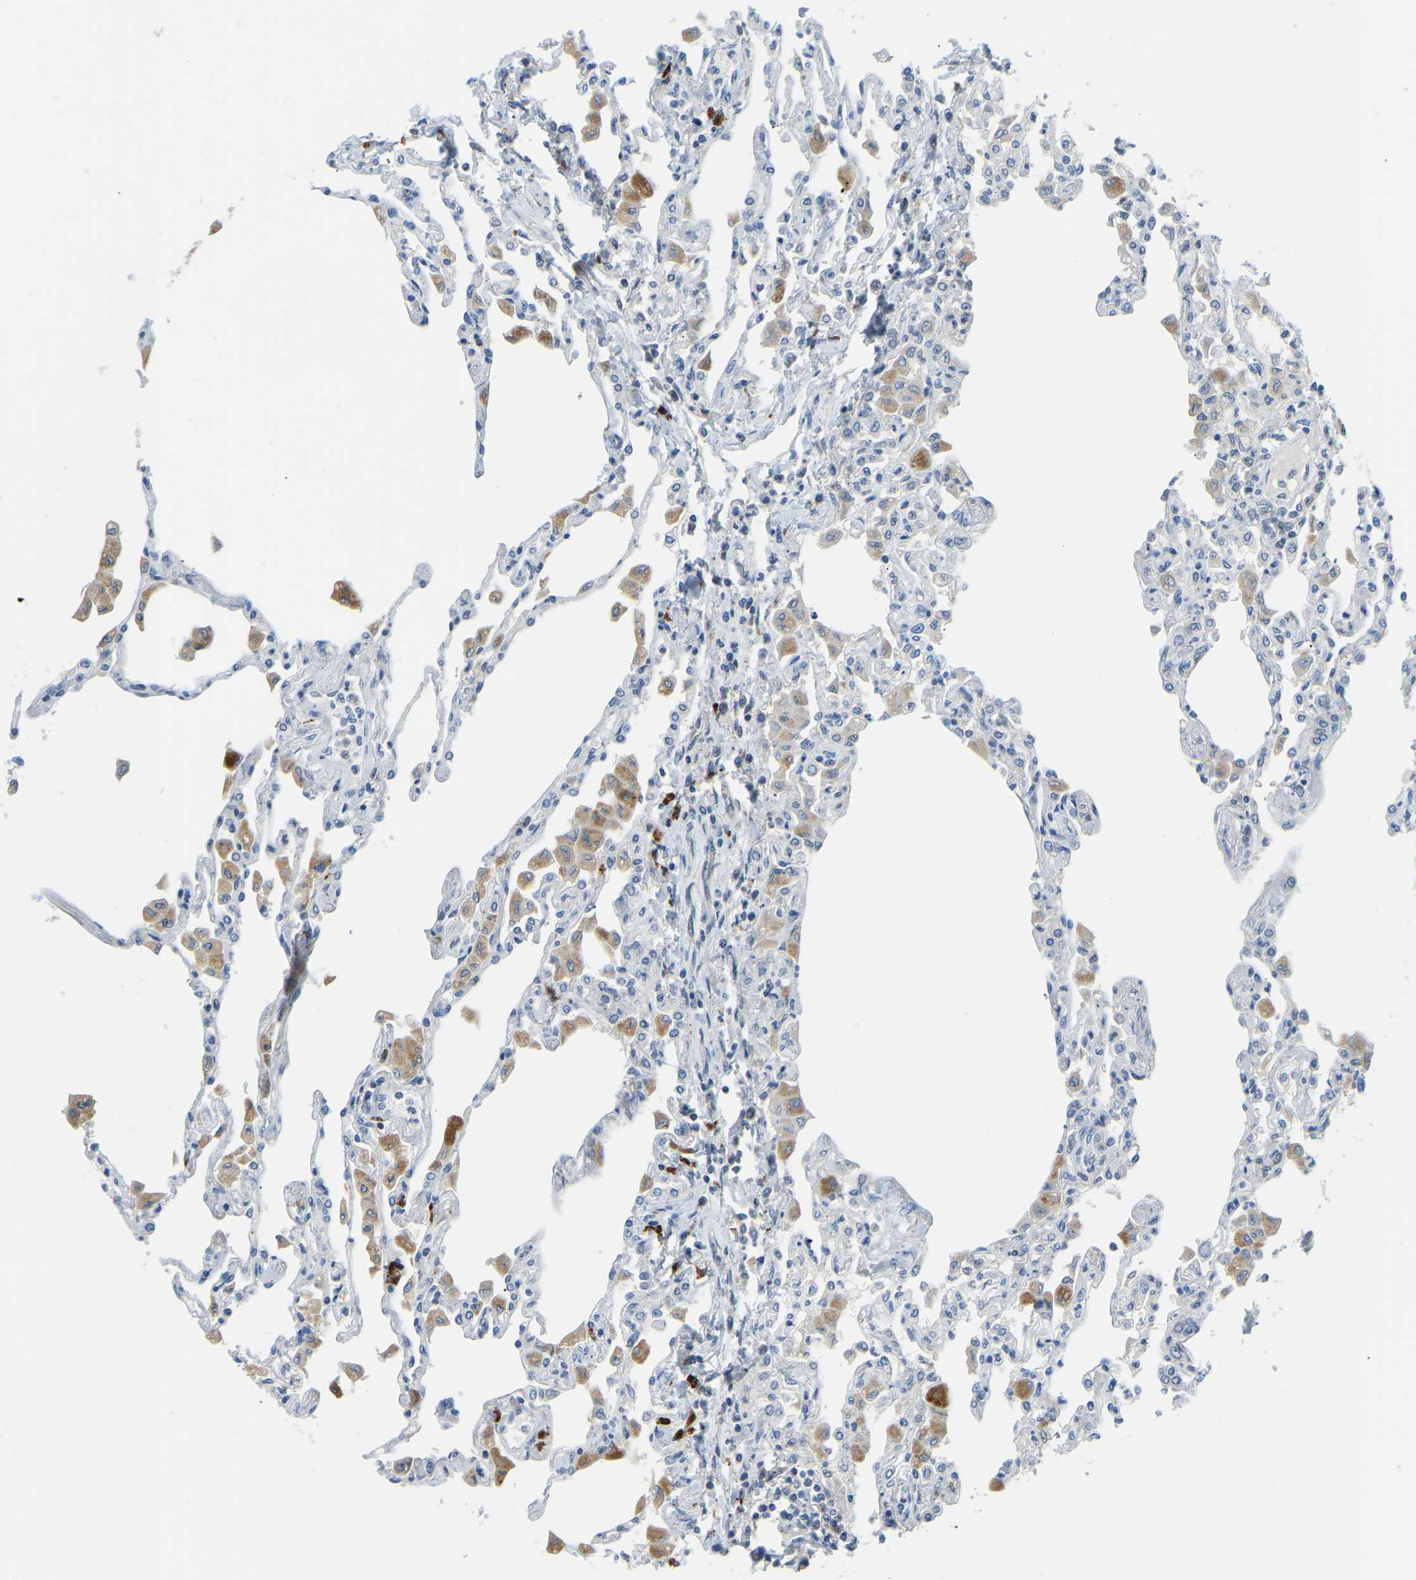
{"staining": {"intensity": "moderate", "quantity": "<25%", "location": "cytoplasmic/membranous"}, "tissue": "lung", "cell_type": "Alveolar cells", "image_type": "normal", "snomed": [{"axis": "morphology", "description": "Normal tissue, NOS"}, {"axis": "topography", "description": "Bronchus"}, {"axis": "topography", "description": "Lung"}], "caption": "Alveolar cells exhibit low levels of moderate cytoplasmic/membranous positivity in approximately <25% of cells in unremarkable human lung.", "gene": "NME8", "patient": {"sex": "female", "age": 49}}